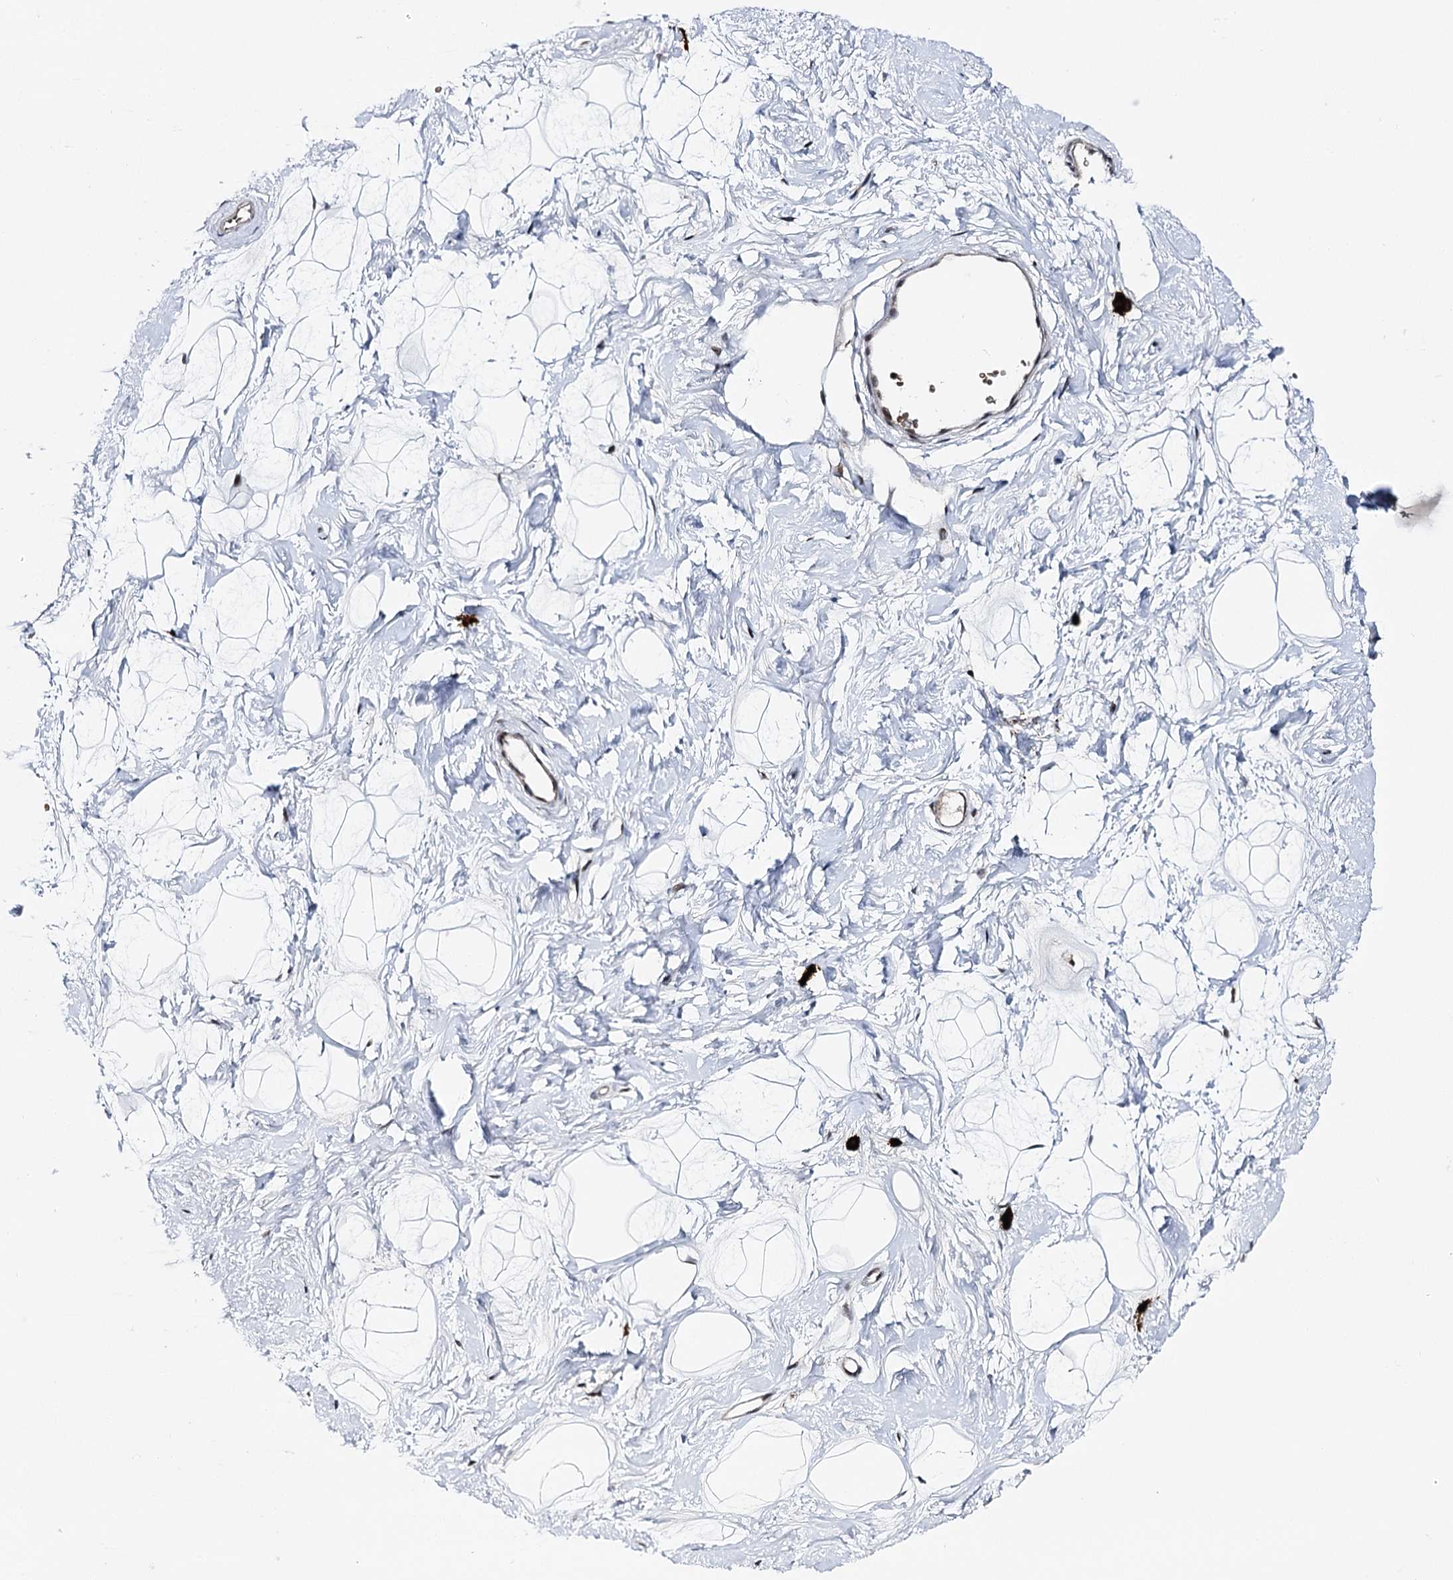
{"staining": {"intensity": "moderate", "quantity": ">75%", "location": "nuclear"}, "tissue": "breast", "cell_type": "Adipocytes", "image_type": "normal", "snomed": [{"axis": "morphology", "description": "Normal tissue, NOS"}, {"axis": "morphology", "description": "Adenoma, NOS"}, {"axis": "topography", "description": "Breast"}], "caption": "A histopathology image of human breast stained for a protein displays moderate nuclear brown staining in adipocytes. The protein of interest is stained brown, and the nuclei are stained in blue (DAB (3,3'-diaminobenzidine) IHC with brightfield microscopy, high magnification).", "gene": "BUD13", "patient": {"sex": "female", "age": 23}}